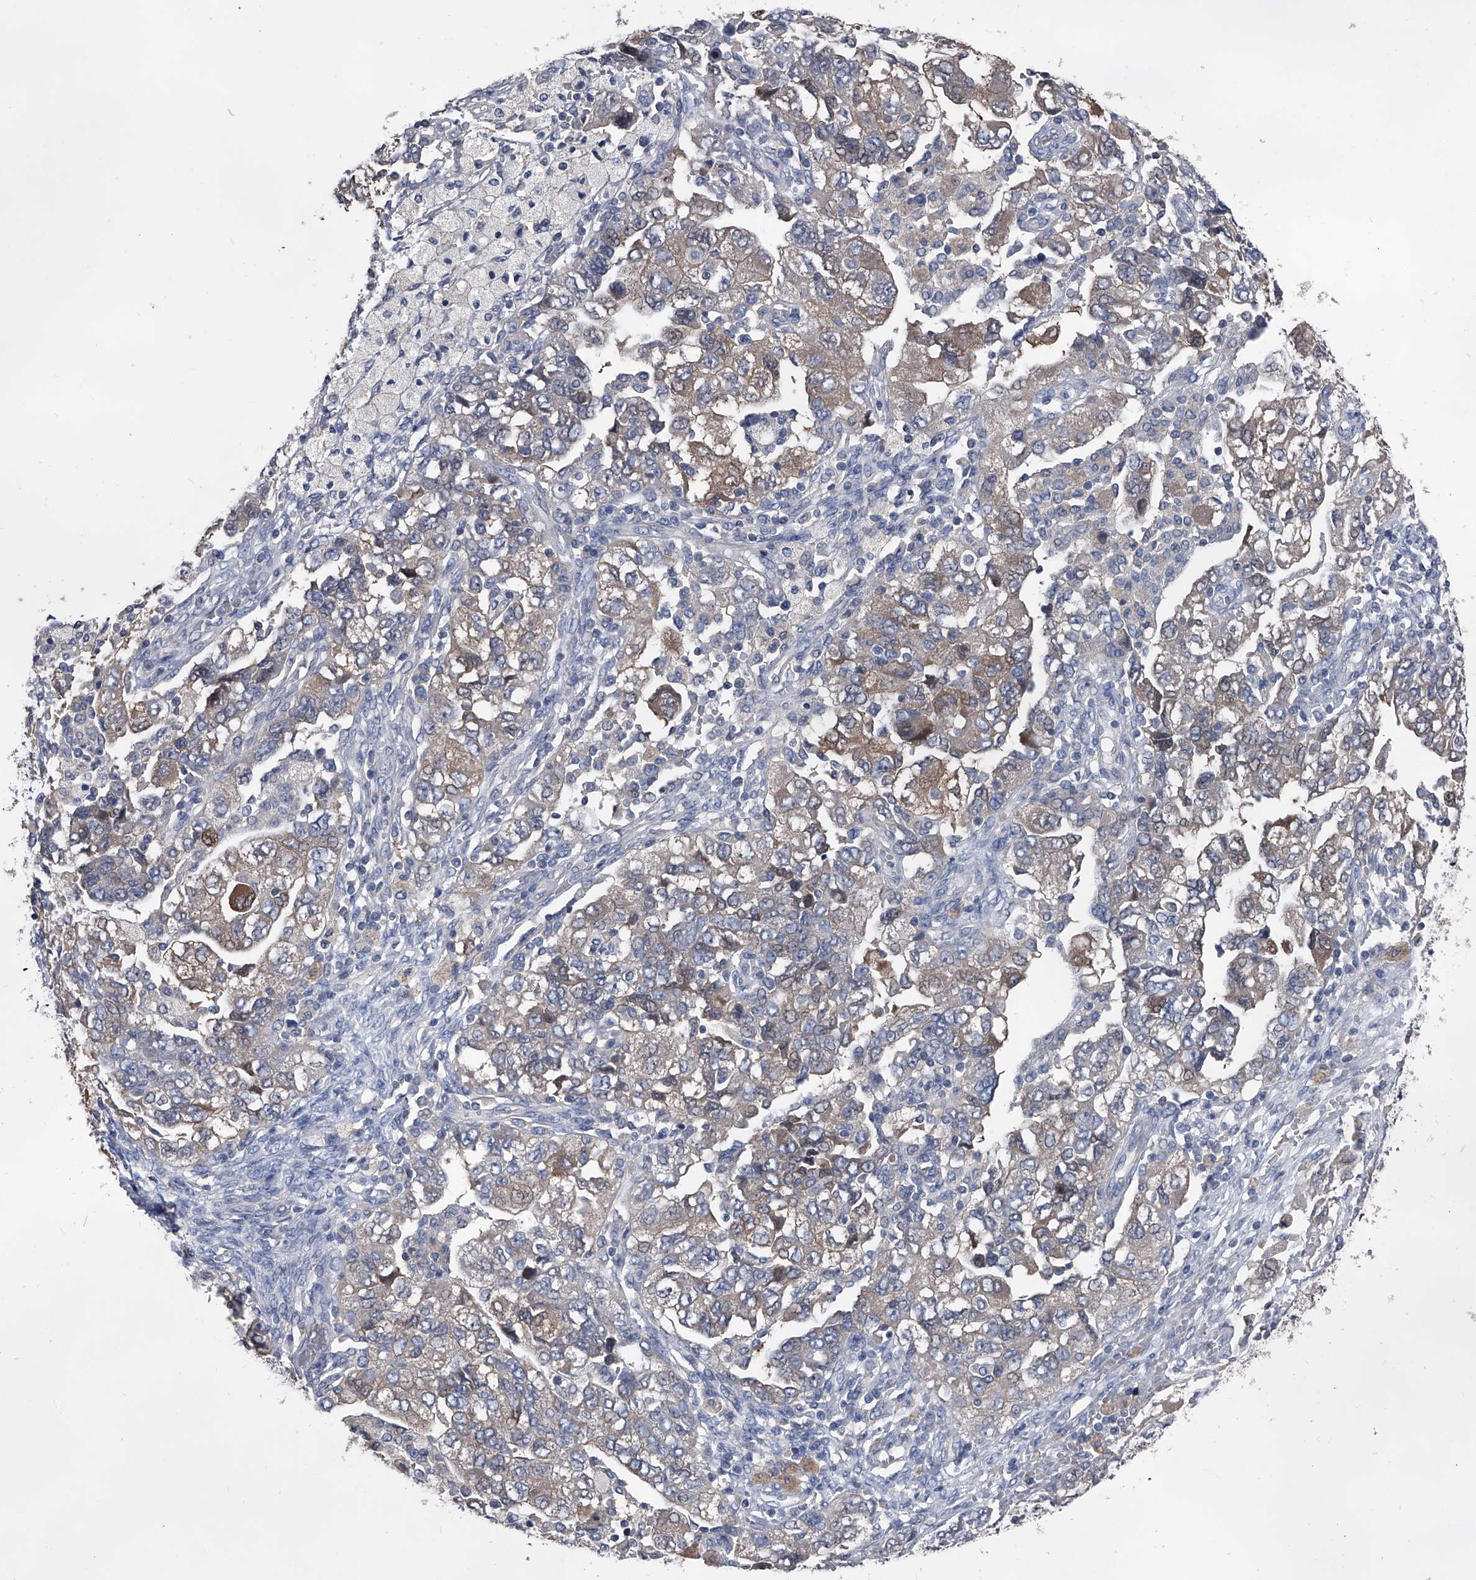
{"staining": {"intensity": "weak", "quantity": "25%-75%", "location": "cytoplasmic/membranous"}, "tissue": "ovarian cancer", "cell_type": "Tumor cells", "image_type": "cancer", "snomed": [{"axis": "morphology", "description": "Carcinoma, NOS"}, {"axis": "morphology", "description": "Cystadenocarcinoma, serous, NOS"}, {"axis": "topography", "description": "Ovary"}], "caption": "Ovarian cancer tissue reveals weak cytoplasmic/membranous expression in about 25%-75% of tumor cells, visualized by immunohistochemistry.", "gene": "KIF13A", "patient": {"sex": "female", "age": 69}}